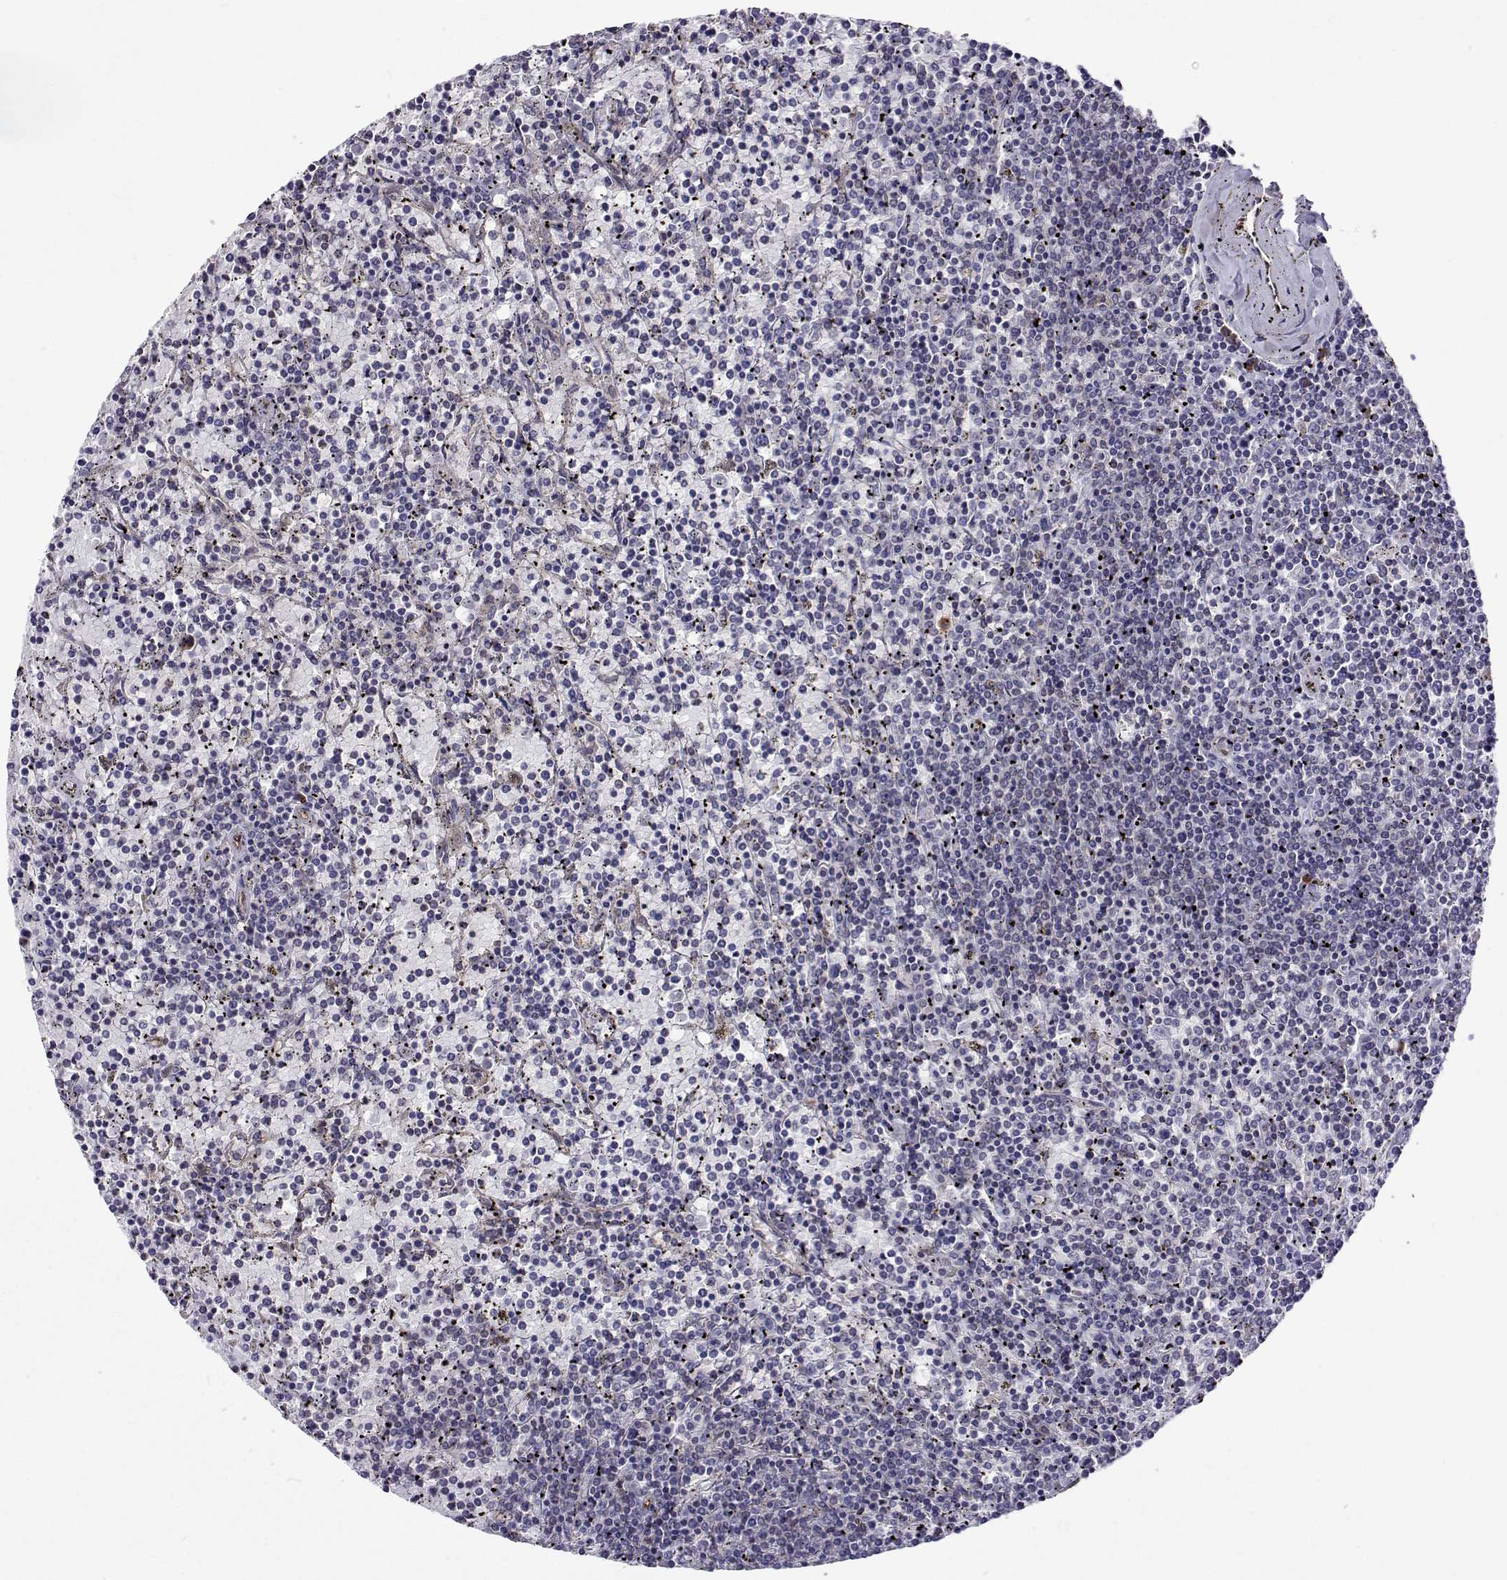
{"staining": {"intensity": "negative", "quantity": "none", "location": "none"}, "tissue": "lymphoma", "cell_type": "Tumor cells", "image_type": "cancer", "snomed": [{"axis": "morphology", "description": "Malignant lymphoma, non-Hodgkin's type, Low grade"}, {"axis": "topography", "description": "Spleen"}], "caption": "Immunohistochemistry (IHC) of malignant lymphoma, non-Hodgkin's type (low-grade) reveals no expression in tumor cells. Brightfield microscopy of immunohistochemistry stained with DAB (3,3'-diaminobenzidine) (brown) and hematoxylin (blue), captured at high magnification.", "gene": "PGRMC2", "patient": {"sex": "female", "age": 77}}